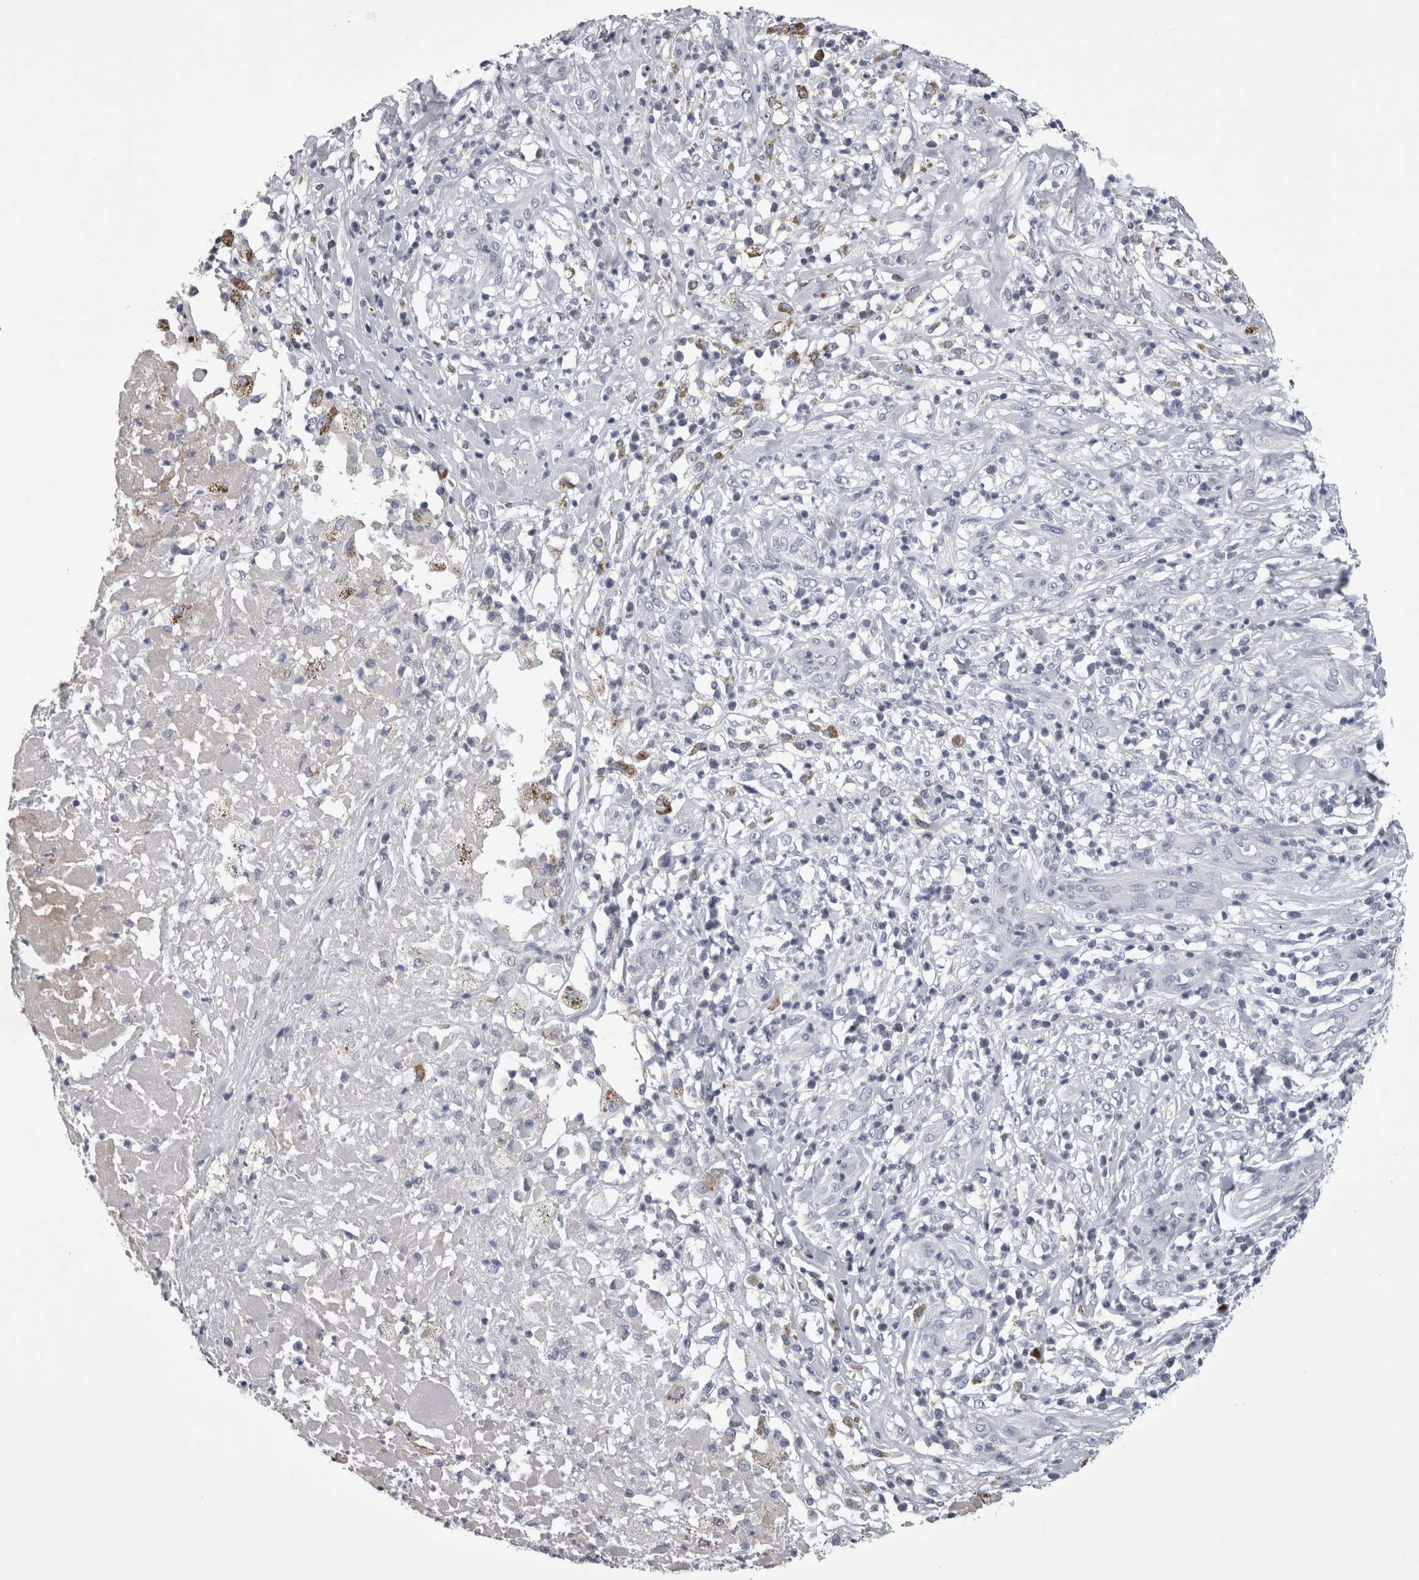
{"staining": {"intensity": "negative", "quantity": "none", "location": "none"}, "tissue": "melanoma", "cell_type": "Tumor cells", "image_type": "cancer", "snomed": [{"axis": "morphology", "description": "Necrosis, NOS"}, {"axis": "morphology", "description": "Malignant melanoma, NOS"}, {"axis": "topography", "description": "Skin"}], "caption": "IHC histopathology image of neoplastic tissue: malignant melanoma stained with DAB exhibits no significant protein staining in tumor cells.", "gene": "AFMID", "patient": {"sex": "female", "age": 87}}